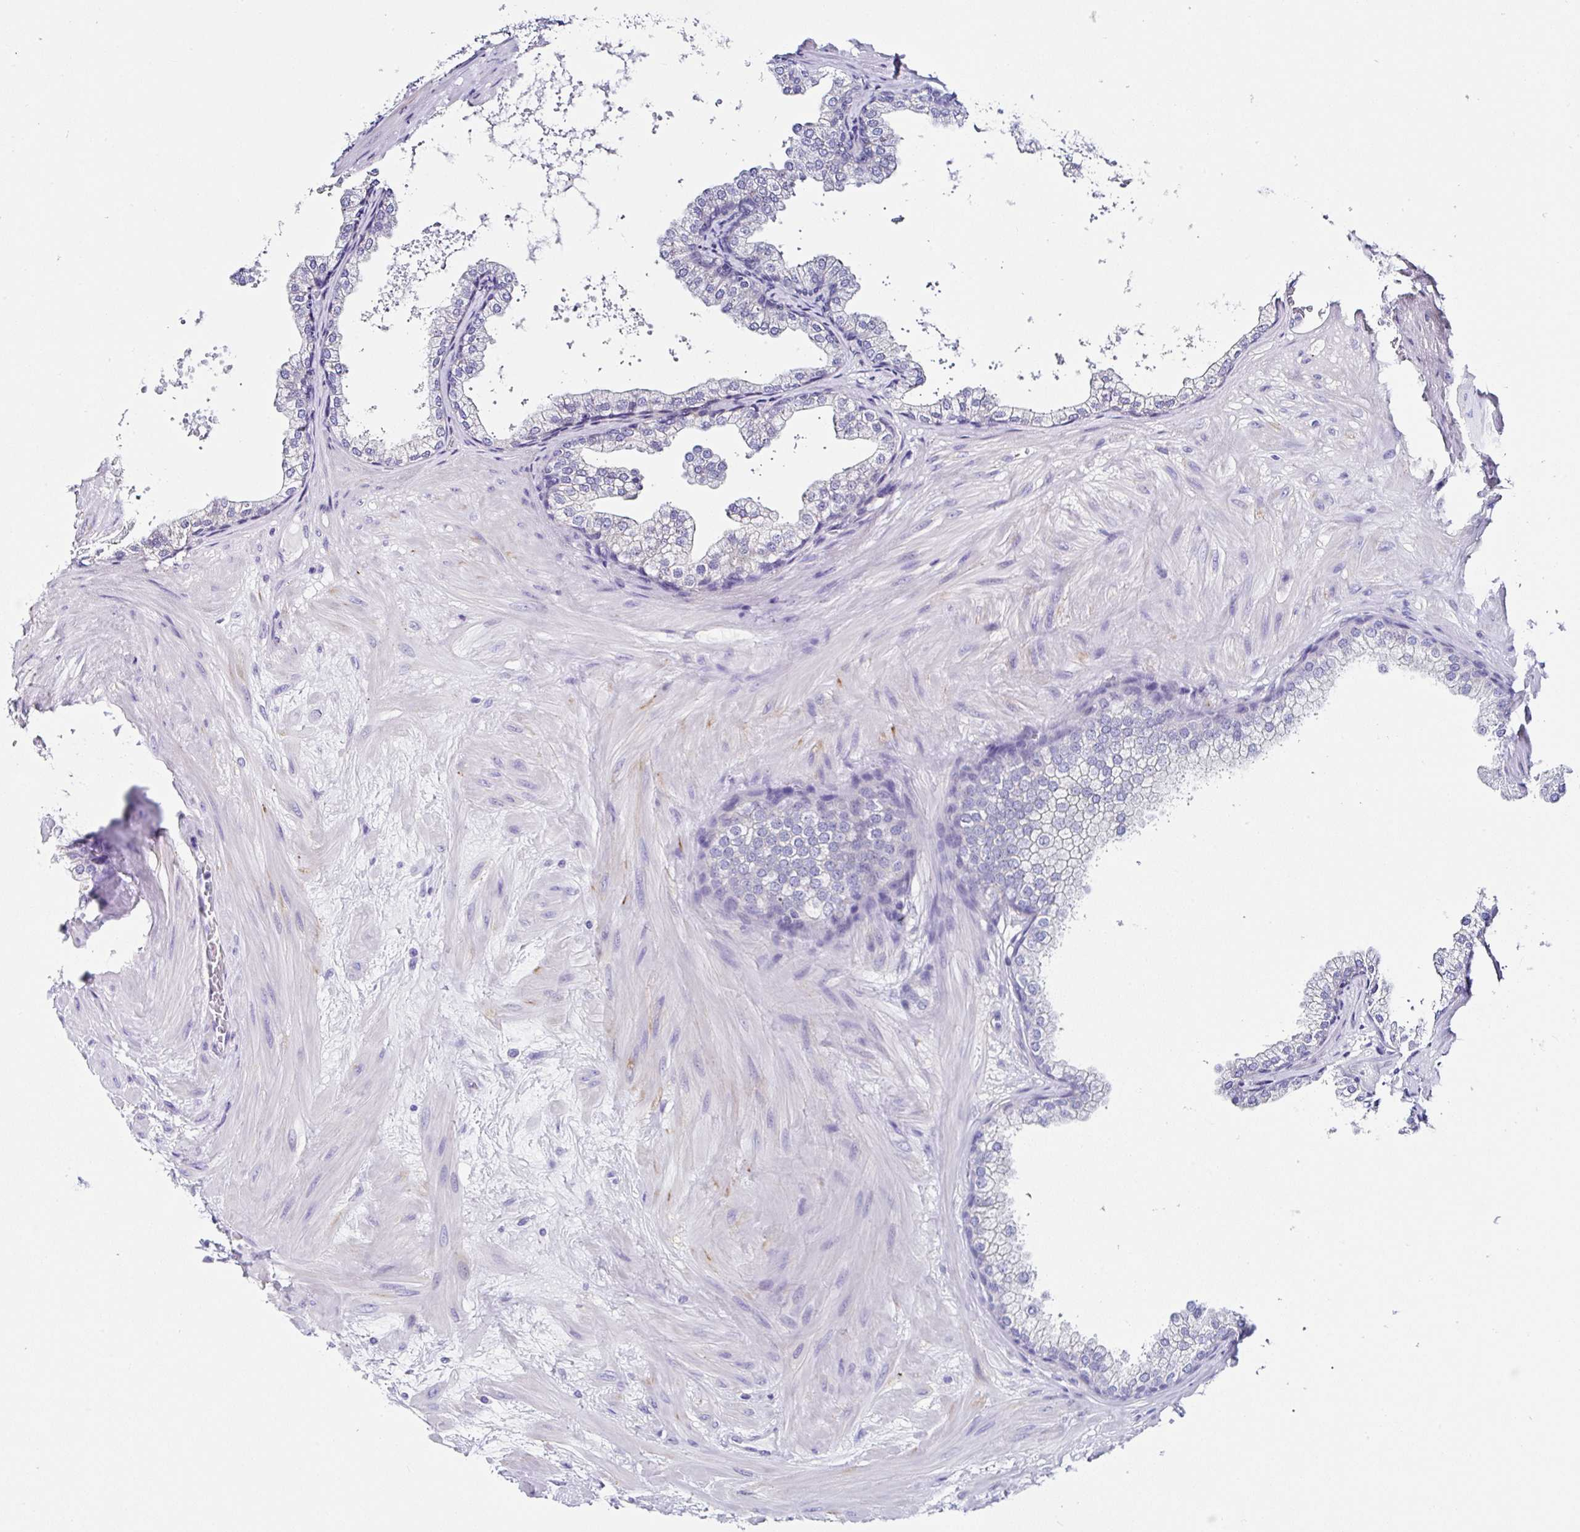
{"staining": {"intensity": "negative", "quantity": "none", "location": "none"}, "tissue": "prostate", "cell_type": "Glandular cells", "image_type": "normal", "snomed": [{"axis": "morphology", "description": "Normal tissue, NOS"}, {"axis": "topography", "description": "Prostate"}], "caption": "A high-resolution micrograph shows immunohistochemistry (IHC) staining of benign prostate, which exhibits no significant staining in glandular cells.", "gene": "TMPRSS11E", "patient": {"sex": "male", "age": 37}}